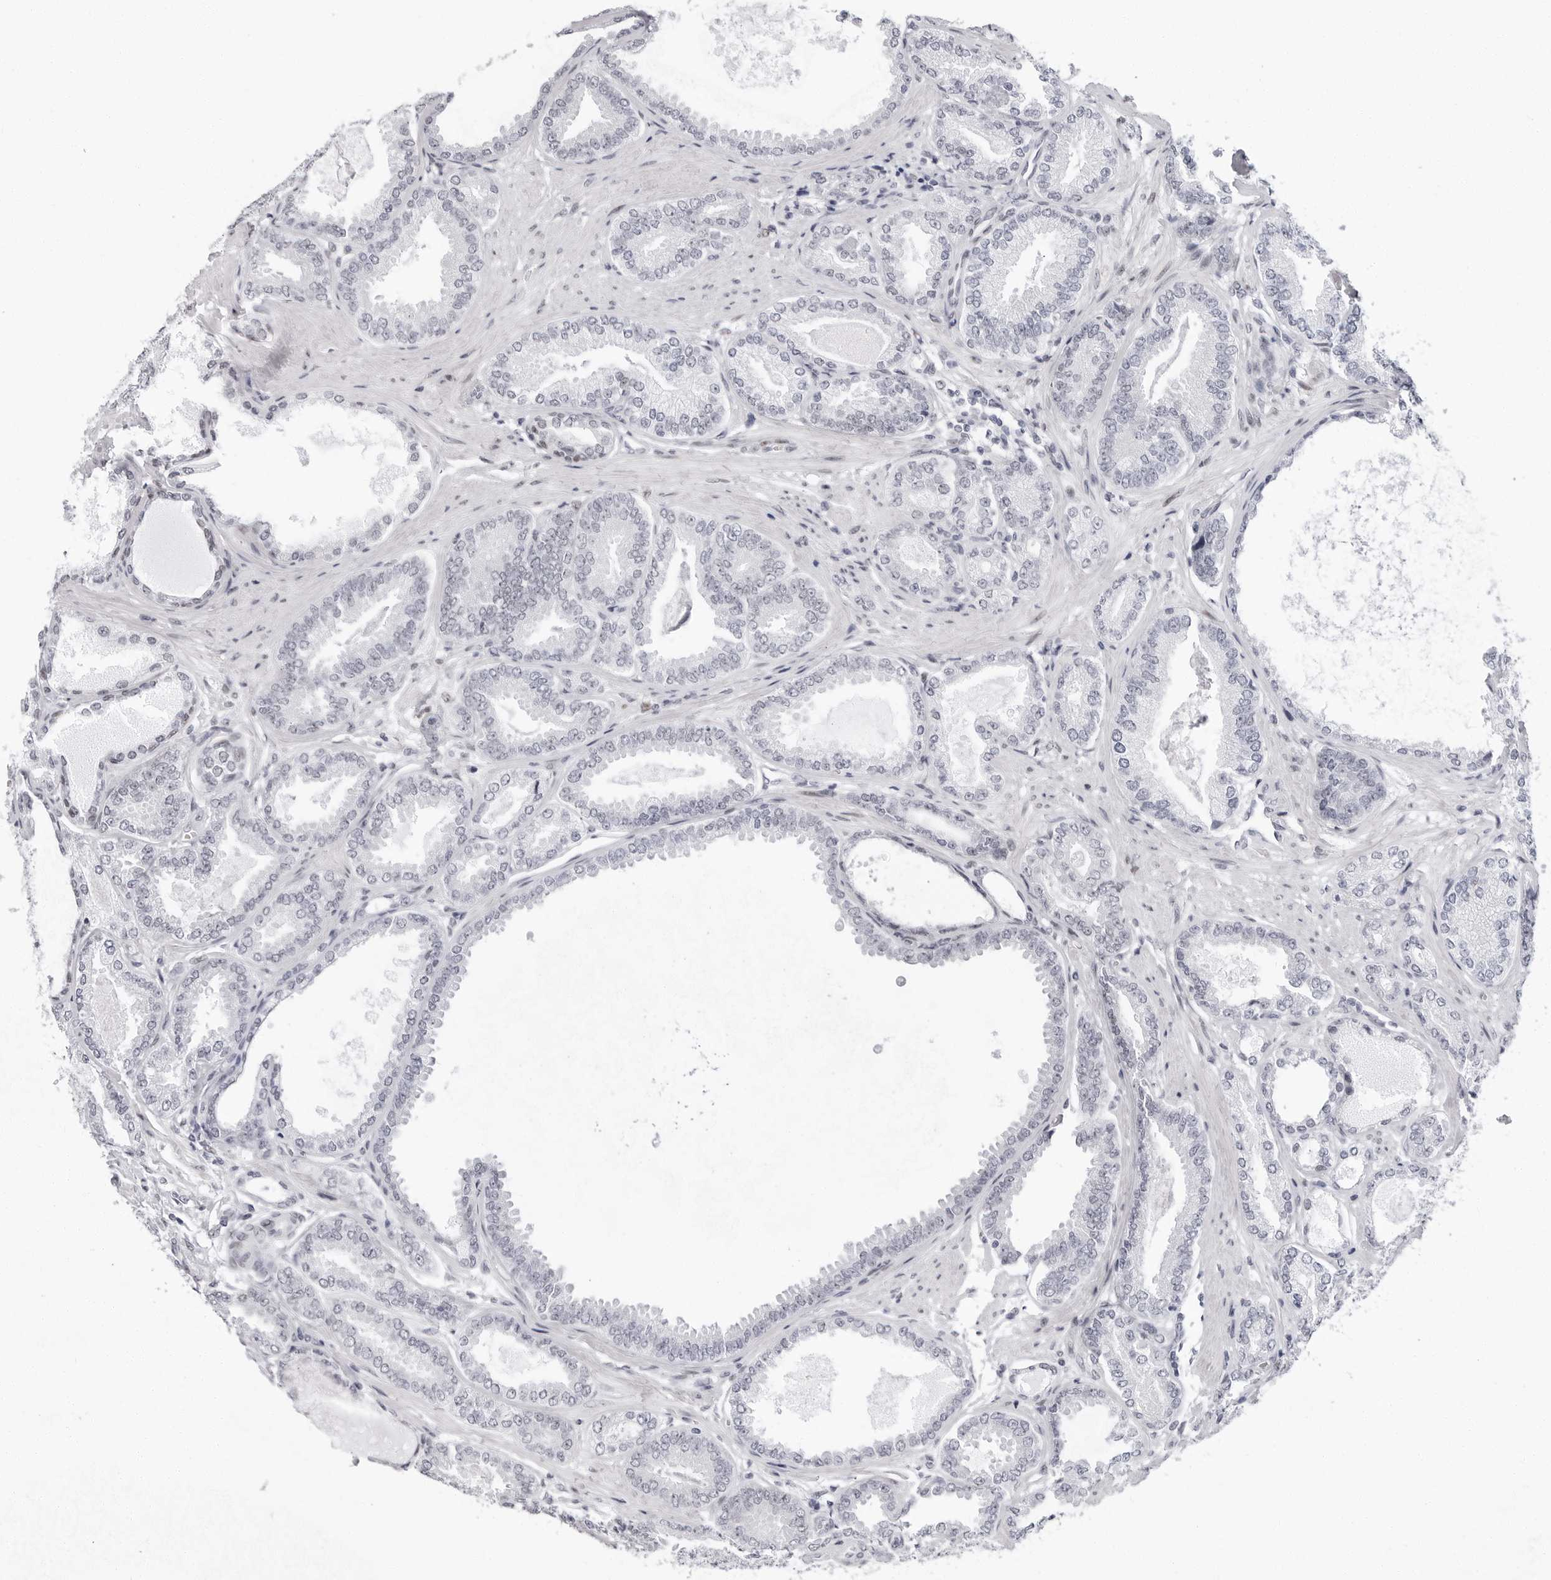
{"staining": {"intensity": "weak", "quantity": "<25%", "location": "nuclear"}, "tissue": "prostate cancer", "cell_type": "Tumor cells", "image_type": "cancer", "snomed": [{"axis": "morphology", "description": "Adenocarcinoma, Low grade"}, {"axis": "topography", "description": "Prostate"}], "caption": "The image displays no significant expression in tumor cells of prostate cancer (low-grade adenocarcinoma).", "gene": "VEZF1", "patient": {"sex": "male", "age": 71}}